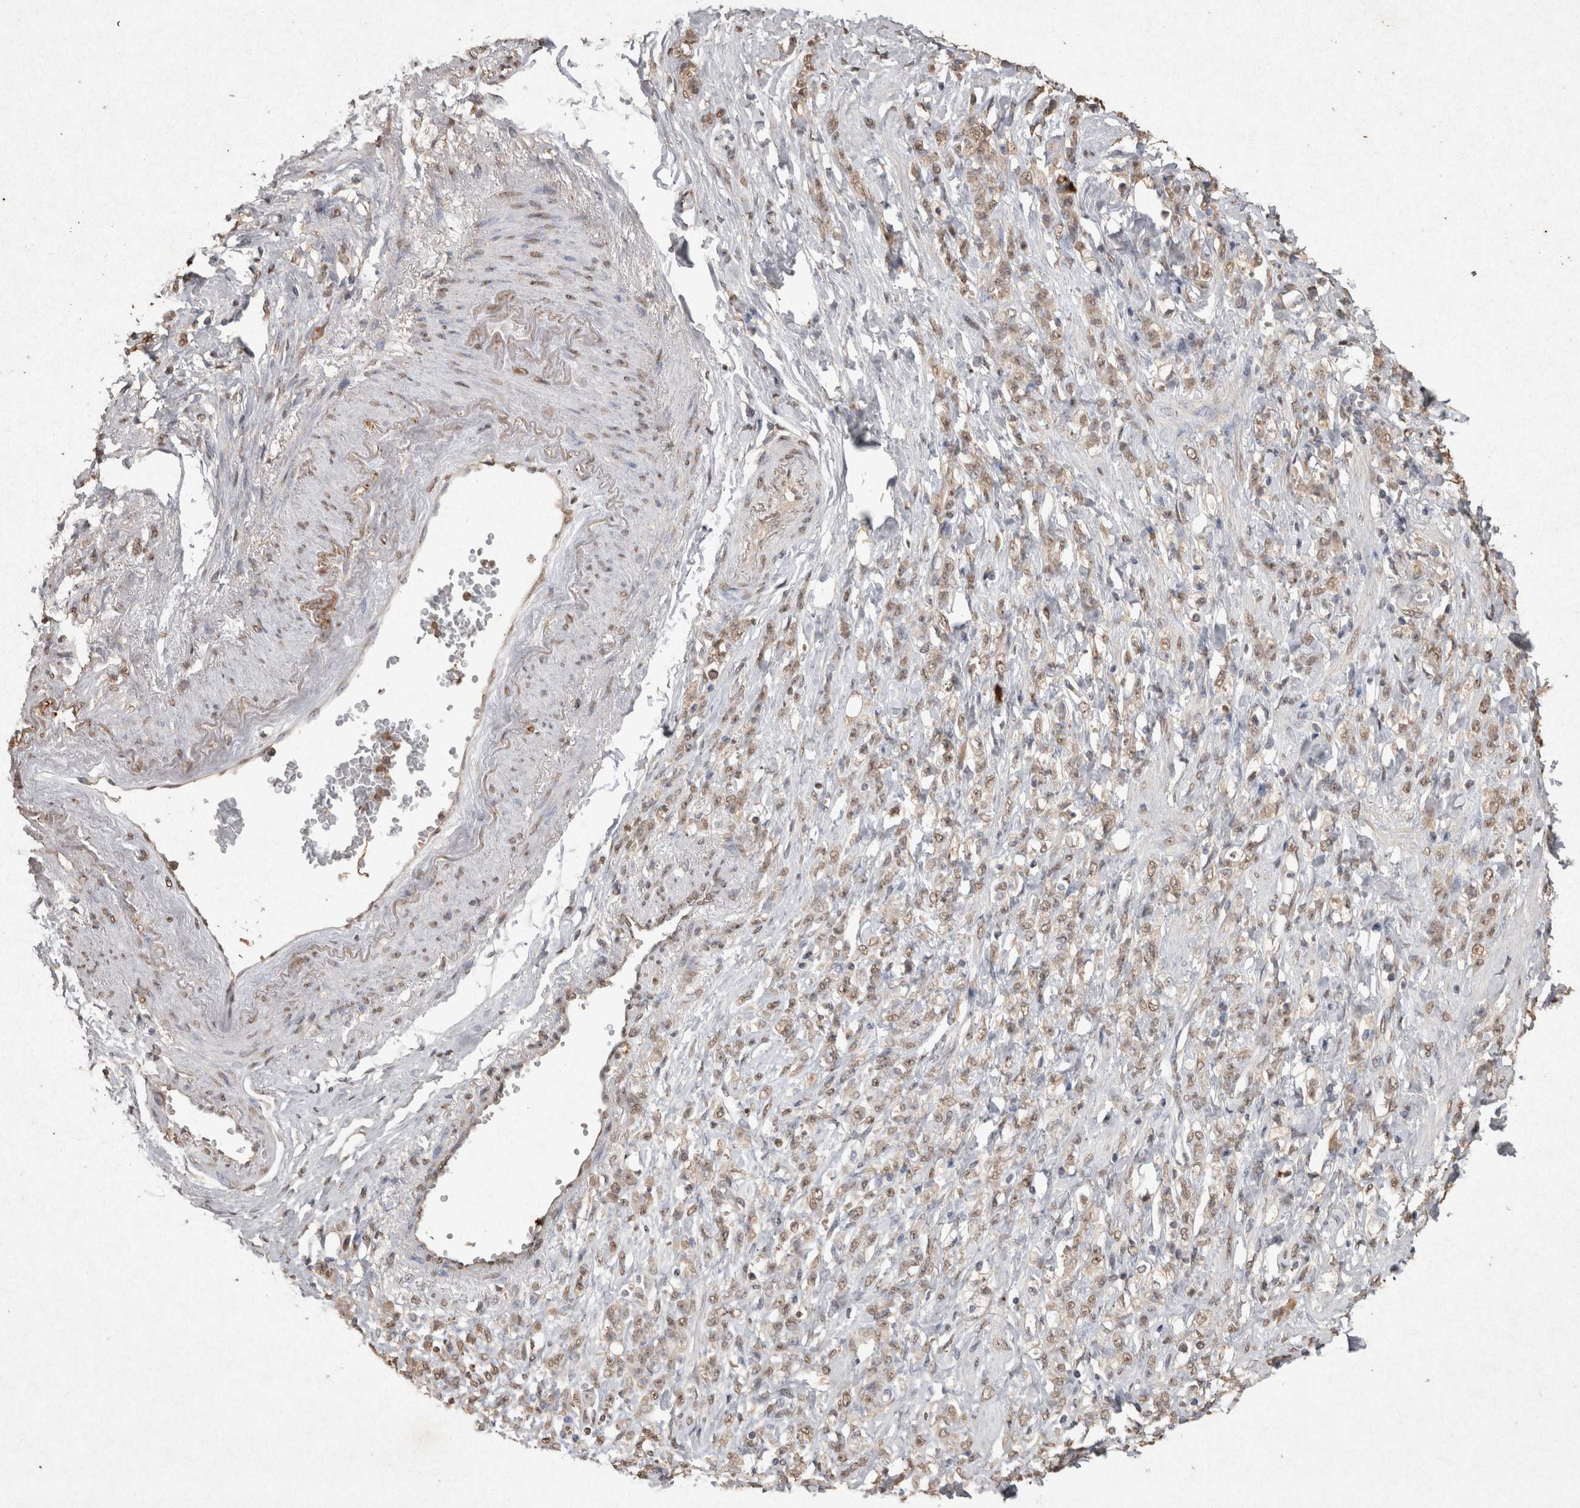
{"staining": {"intensity": "weak", "quantity": ">75%", "location": "nuclear"}, "tissue": "stomach cancer", "cell_type": "Tumor cells", "image_type": "cancer", "snomed": [{"axis": "morphology", "description": "Adenocarcinoma, NOS"}, {"axis": "topography", "description": "Stomach"}], "caption": "Protein expression analysis of human stomach cancer reveals weak nuclear staining in approximately >75% of tumor cells.", "gene": "MLX", "patient": {"sex": "male", "age": 82}}